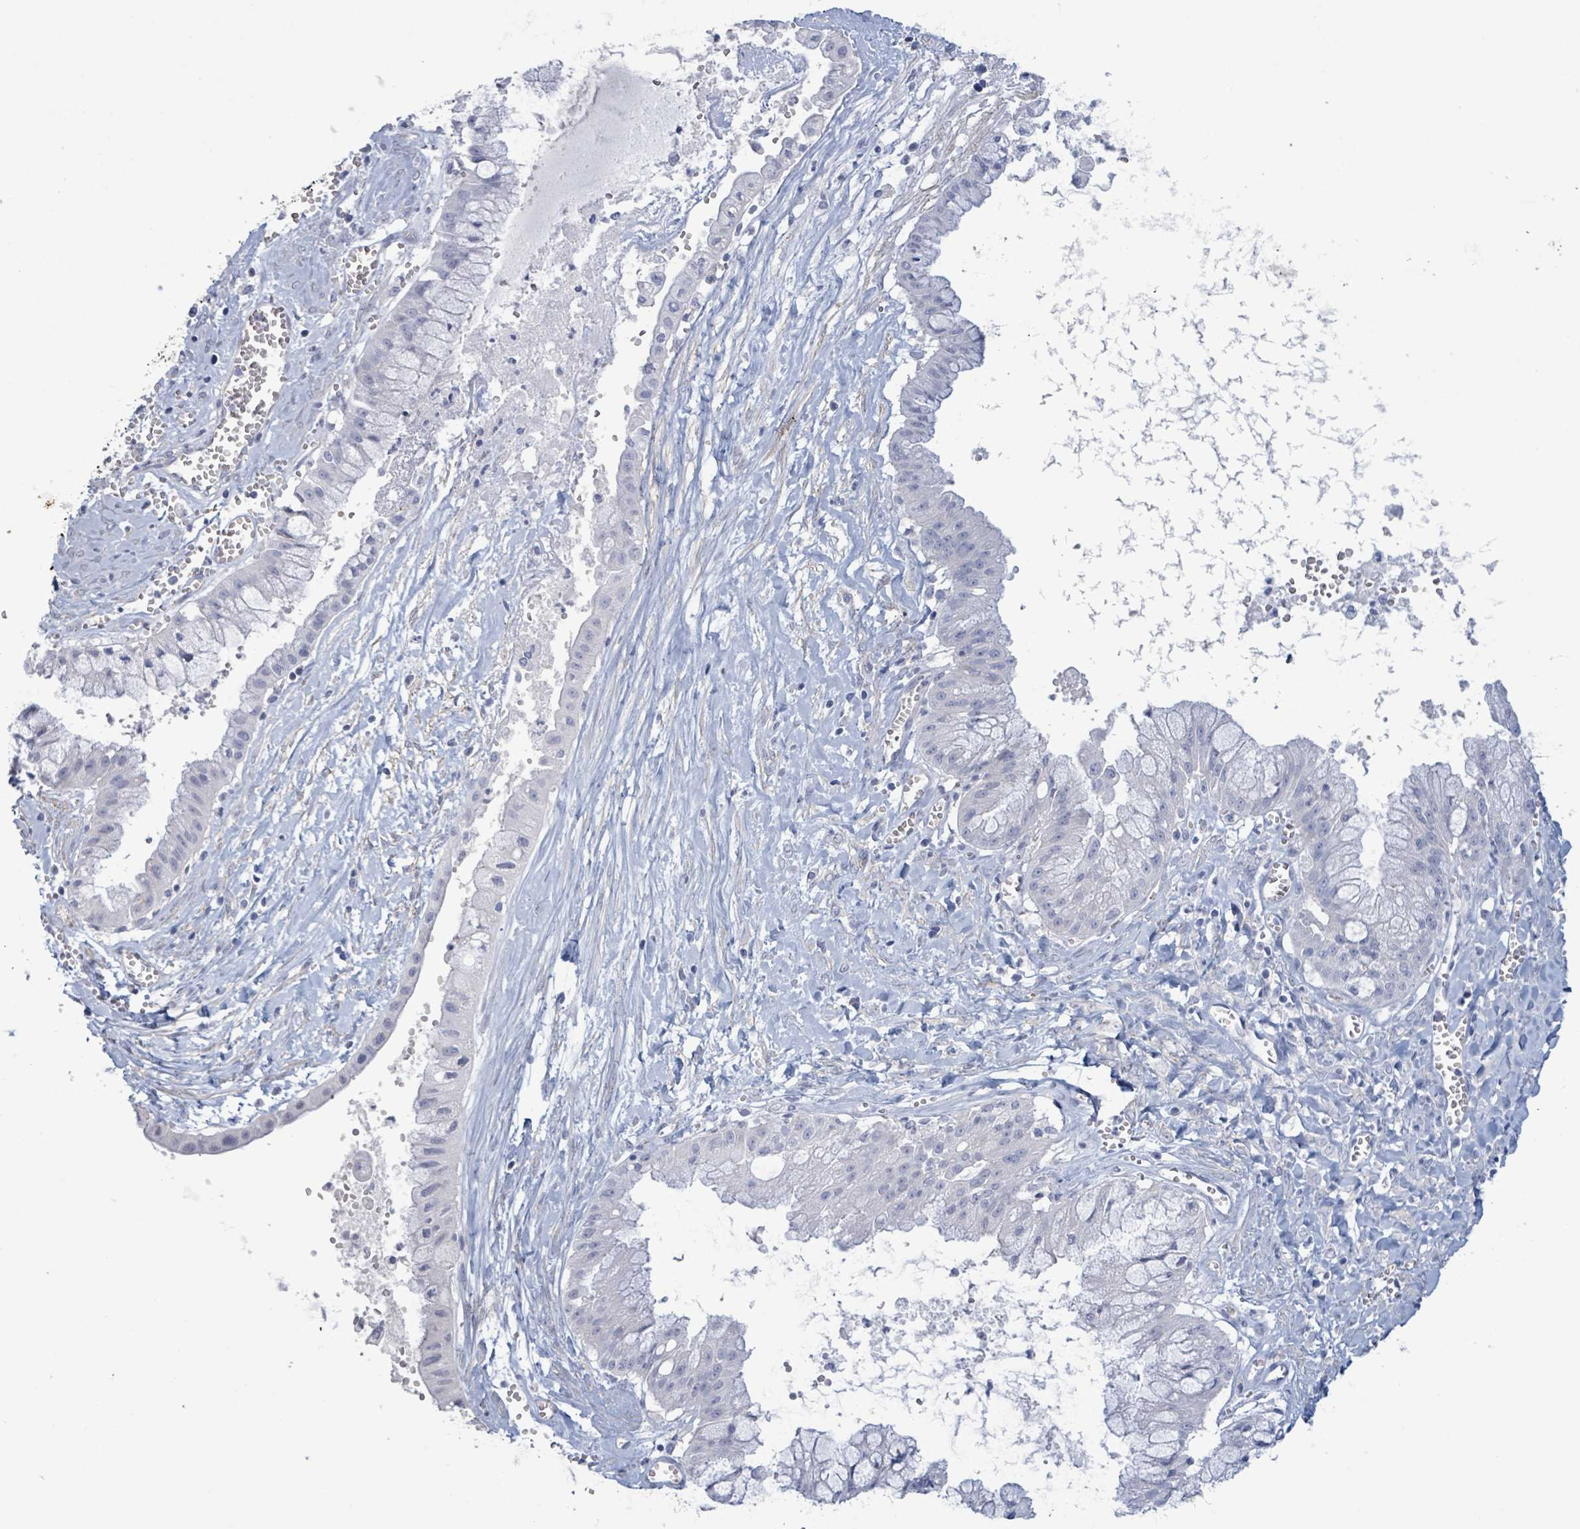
{"staining": {"intensity": "negative", "quantity": "none", "location": "none"}, "tissue": "ovarian cancer", "cell_type": "Tumor cells", "image_type": "cancer", "snomed": [{"axis": "morphology", "description": "Cystadenocarcinoma, mucinous, NOS"}, {"axis": "topography", "description": "Ovary"}], "caption": "DAB immunohistochemical staining of ovarian cancer shows no significant staining in tumor cells.", "gene": "PKLR", "patient": {"sex": "female", "age": 70}}